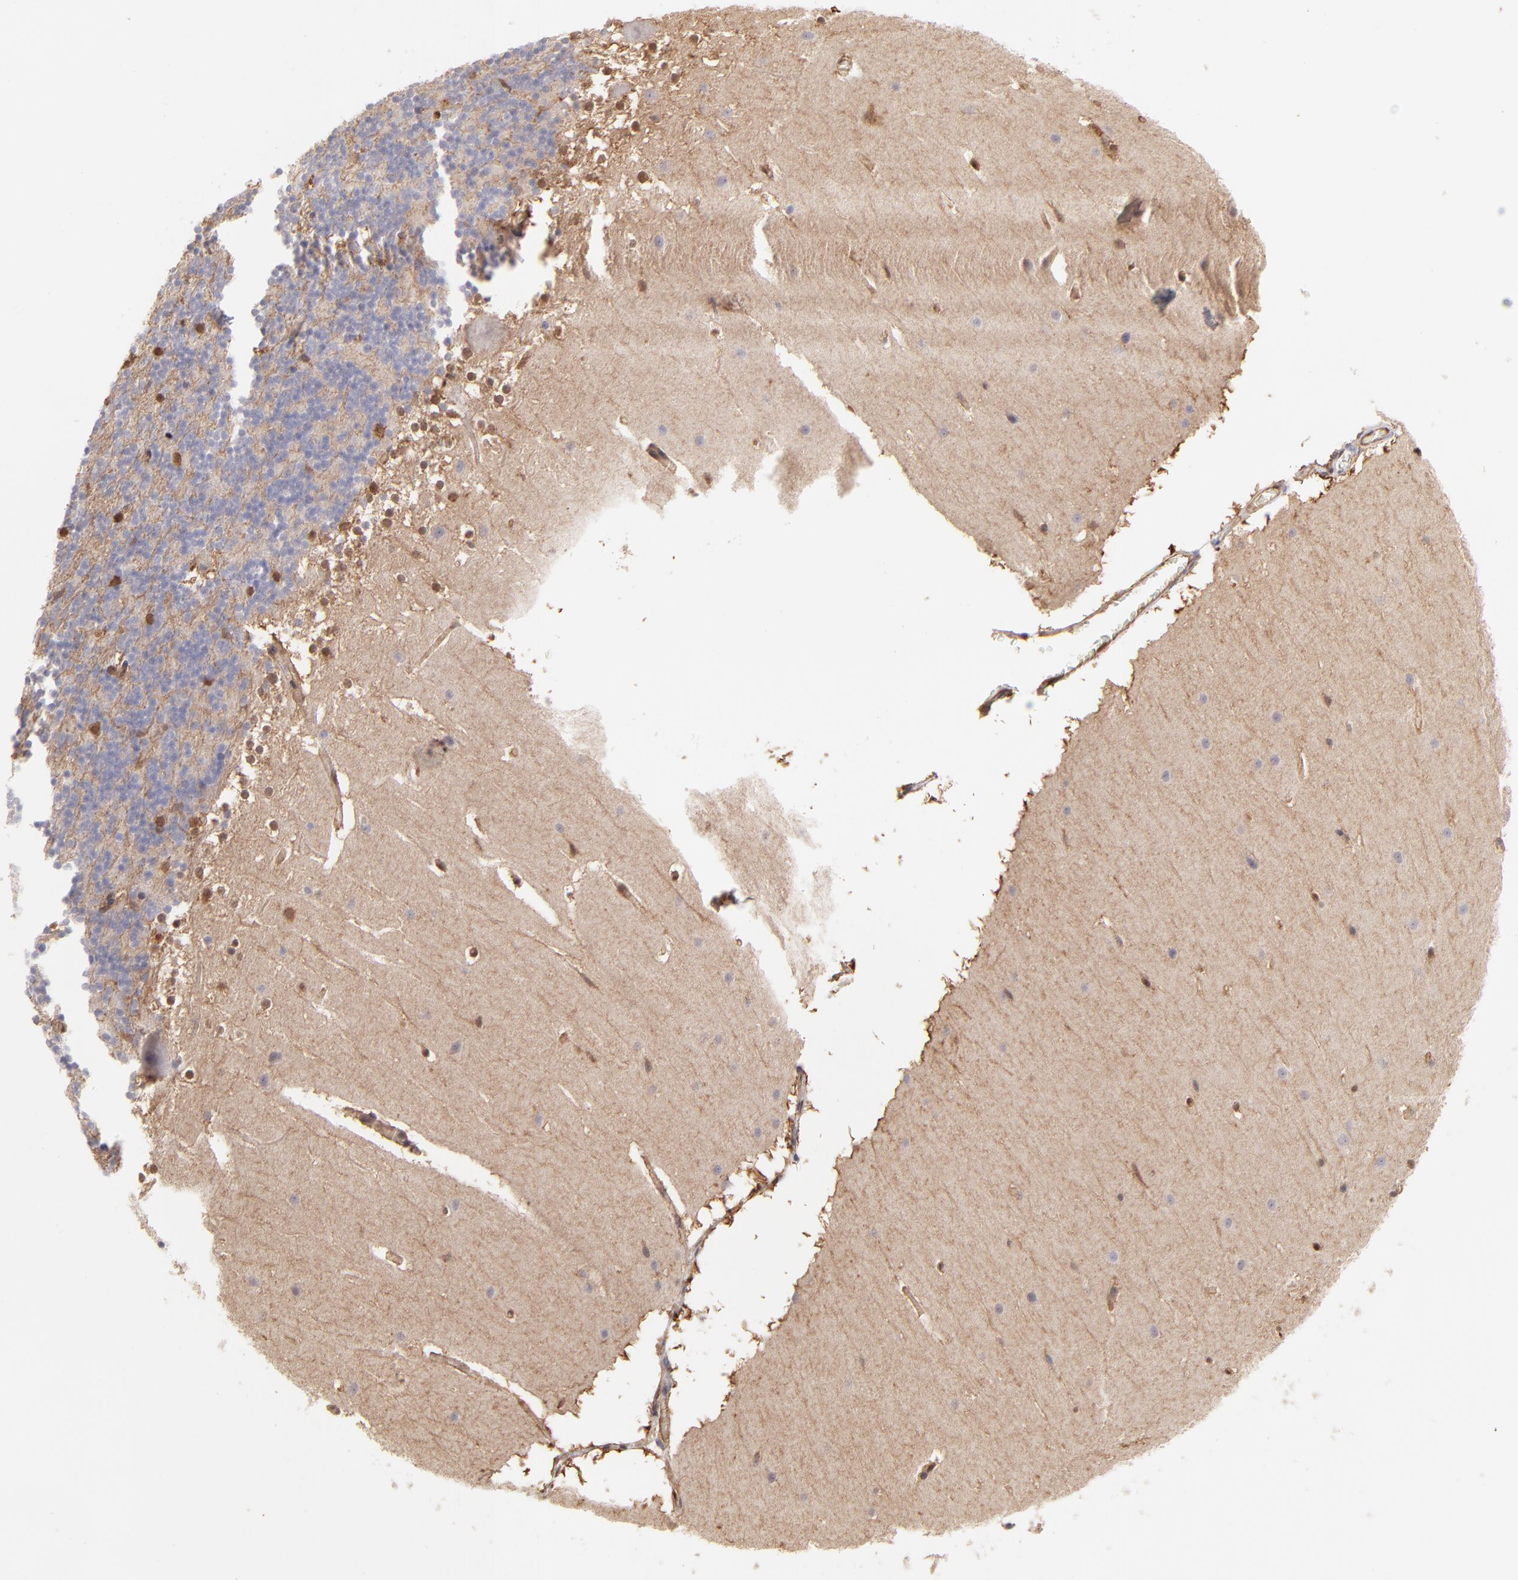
{"staining": {"intensity": "moderate", "quantity": "<25%", "location": "cytoplasmic/membranous,nuclear"}, "tissue": "cerebellum", "cell_type": "Cells in granular layer", "image_type": "normal", "snomed": [{"axis": "morphology", "description": "Normal tissue, NOS"}, {"axis": "topography", "description": "Cerebellum"}], "caption": "A brown stain labels moderate cytoplasmic/membranous,nuclear expression of a protein in cells in granular layer of unremarkable human cerebellum.", "gene": "HYAL1", "patient": {"sex": "female", "age": 19}}